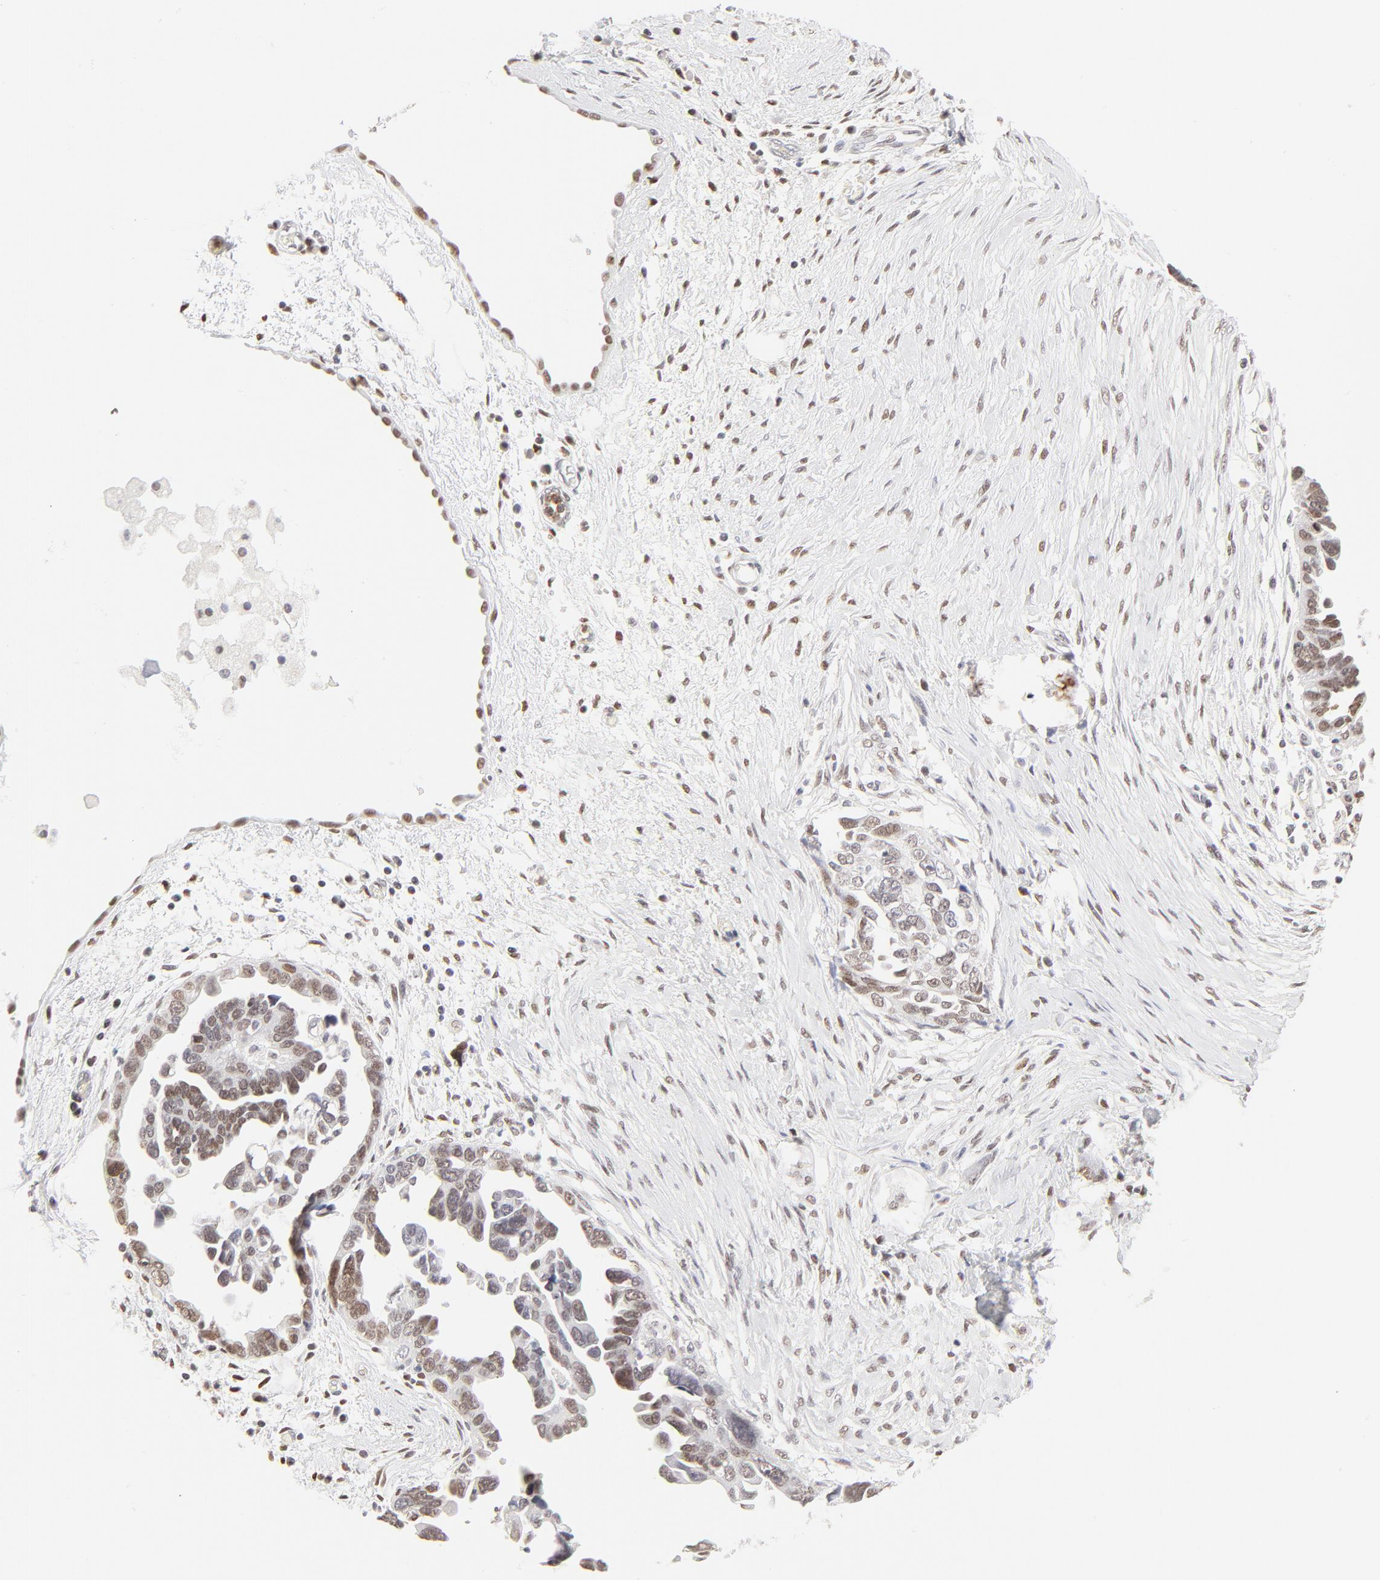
{"staining": {"intensity": "moderate", "quantity": "25%-75%", "location": "nuclear"}, "tissue": "ovarian cancer", "cell_type": "Tumor cells", "image_type": "cancer", "snomed": [{"axis": "morphology", "description": "Cystadenocarcinoma, serous, NOS"}, {"axis": "topography", "description": "Ovary"}], "caption": "Ovarian cancer (serous cystadenocarcinoma) was stained to show a protein in brown. There is medium levels of moderate nuclear expression in about 25%-75% of tumor cells.", "gene": "PBX1", "patient": {"sex": "female", "age": 63}}